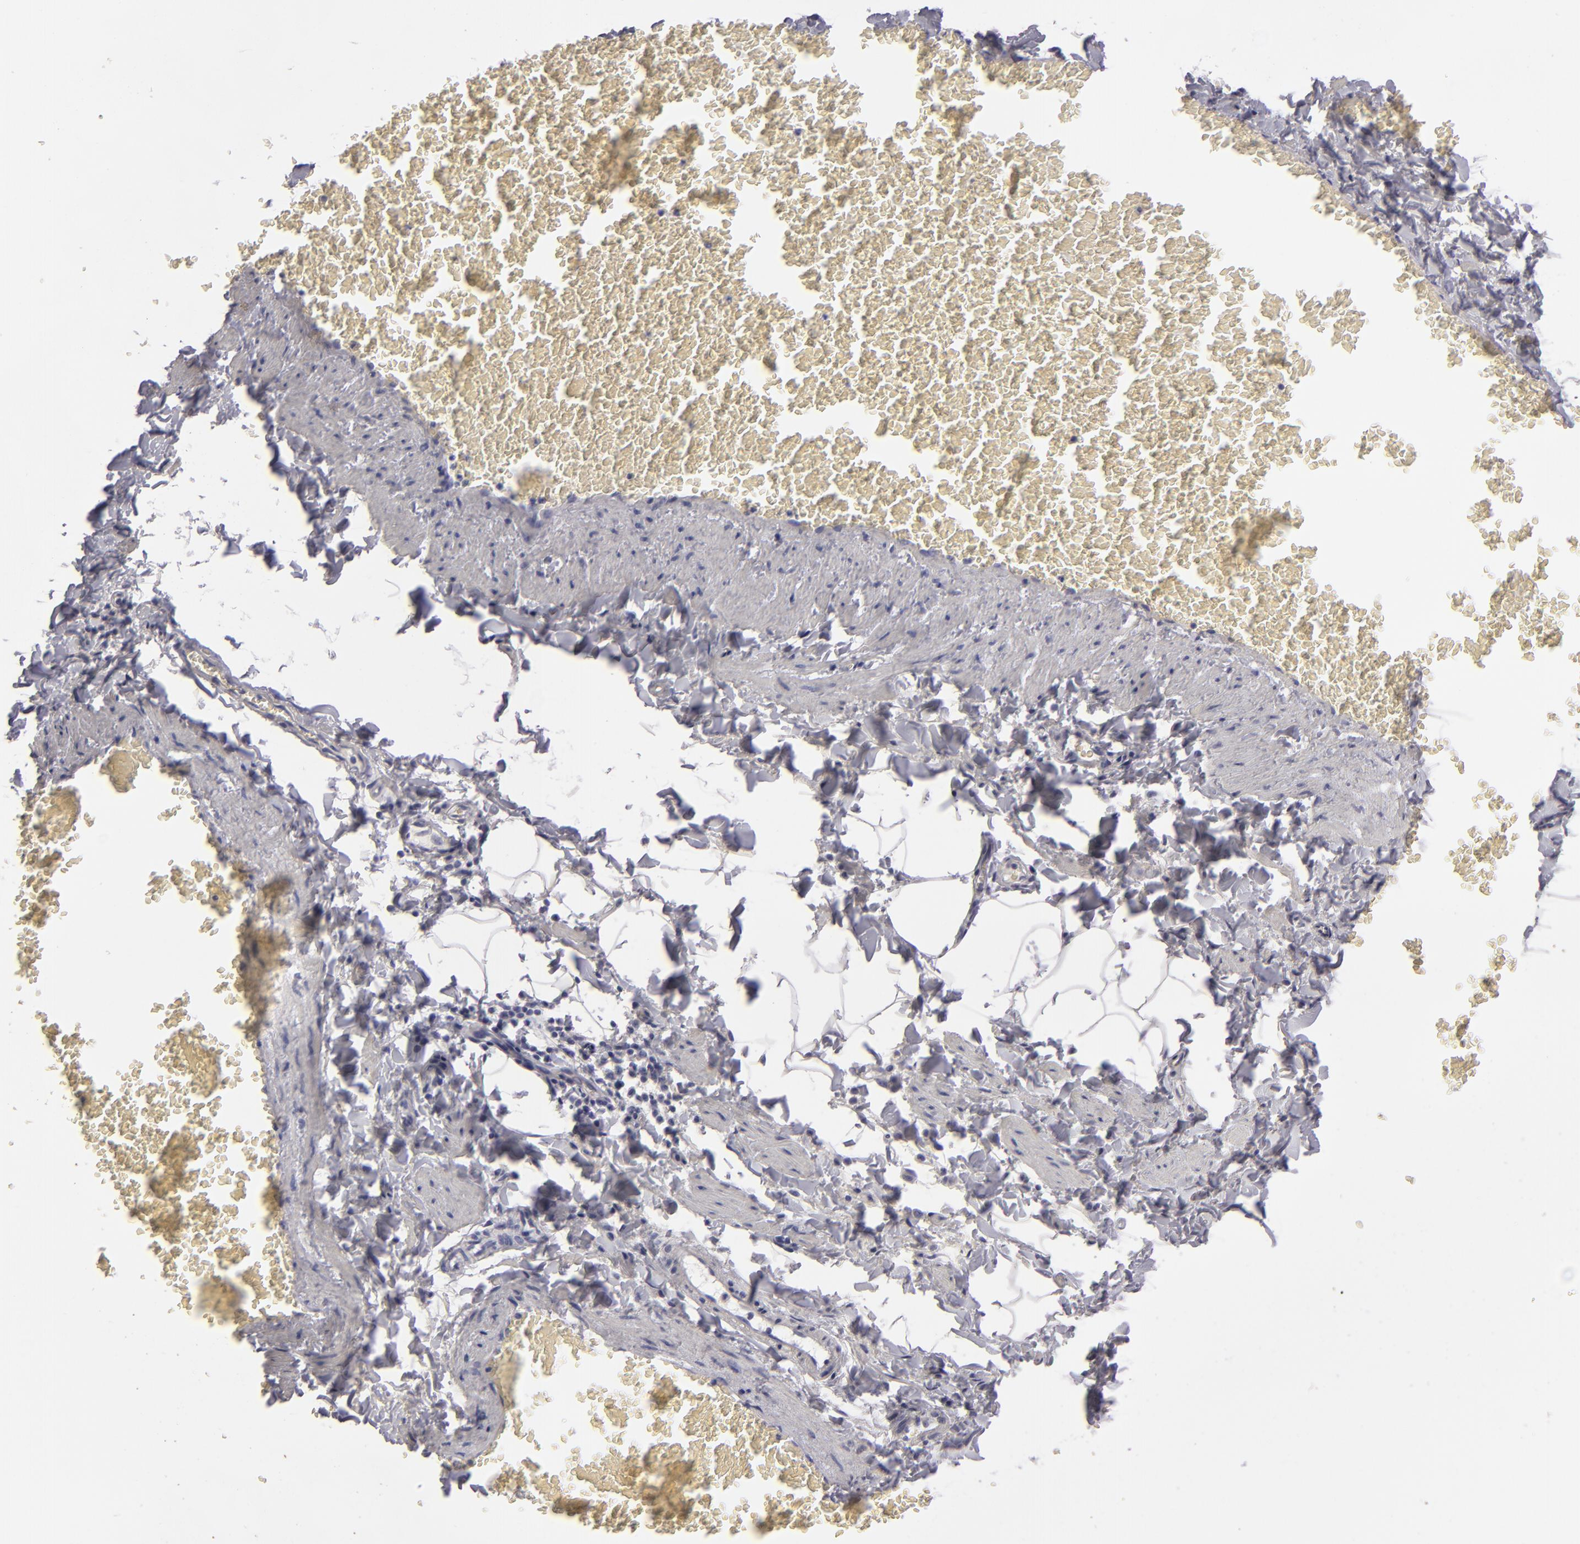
{"staining": {"intensity": "negative", "quantity": "none", "location": "none"}, "tissue": "adipose tissue", "cell_type": "Adipocytes", "image_type": "normal", "snomed": [{"axis": "morphology", "description": "Normal tissue, NOS"}, {"axis": "topography", "description": "Vascular tissue"}], "caption": "Immunohistochemistry (IHC) photomicrograph of benign adipose tissue stained for a protein (brown), which shows no staining in adipocytes.", "gene": "JUP", "patient": {"sex": "male", "age": 41}}